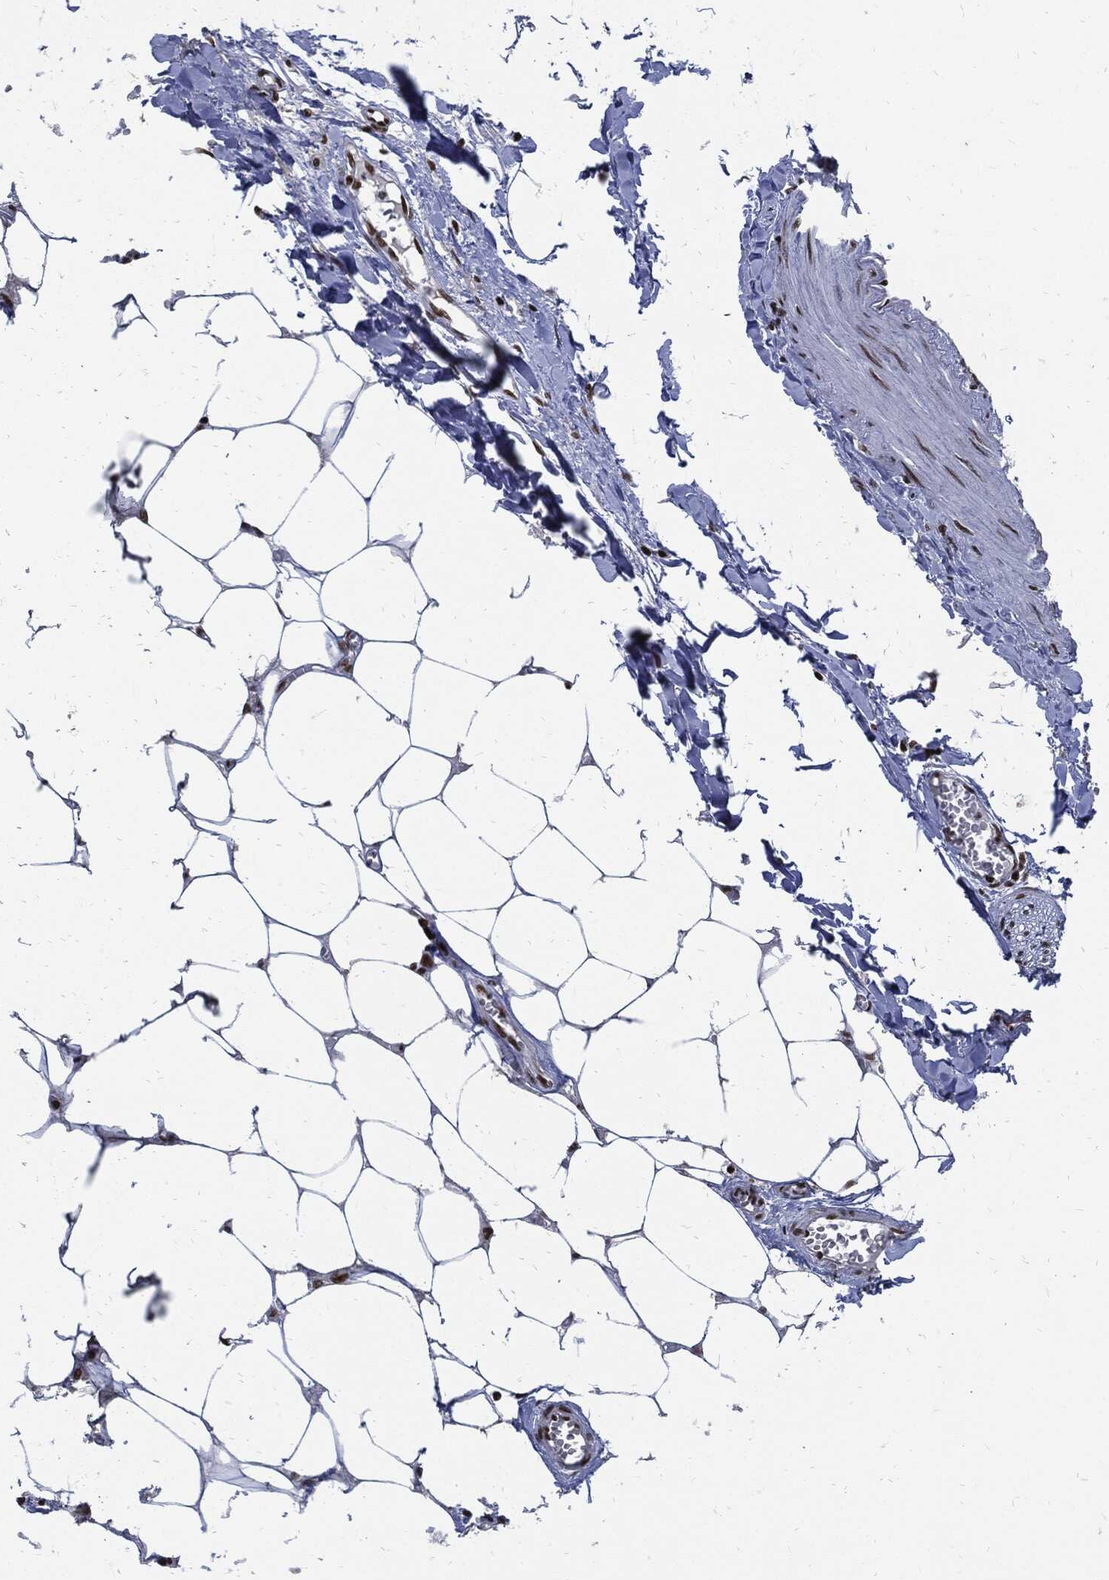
{"staining": {"intensity": "negative", "quantity": "none", "location": "none"}, "tissue": "adipose tissue", "cell_type": "Adipocytes", "image_type": "normal", "snomed": [{"axis": "morphology", "description": "Normal tissue, NOS"}, {"axis": "morphology", "description": "Squamous cell carcinoma, NOS"}, {"axis": "topography", "description": "Cartilage tissue"}, {"axis": "topography", "description": "Lung"}], "caption": "Micrograph shows no protein staining in adipocytes of benign adipose tissue.", "gene": "TERF2", "patient": {"sex": "male", "age": 66}}